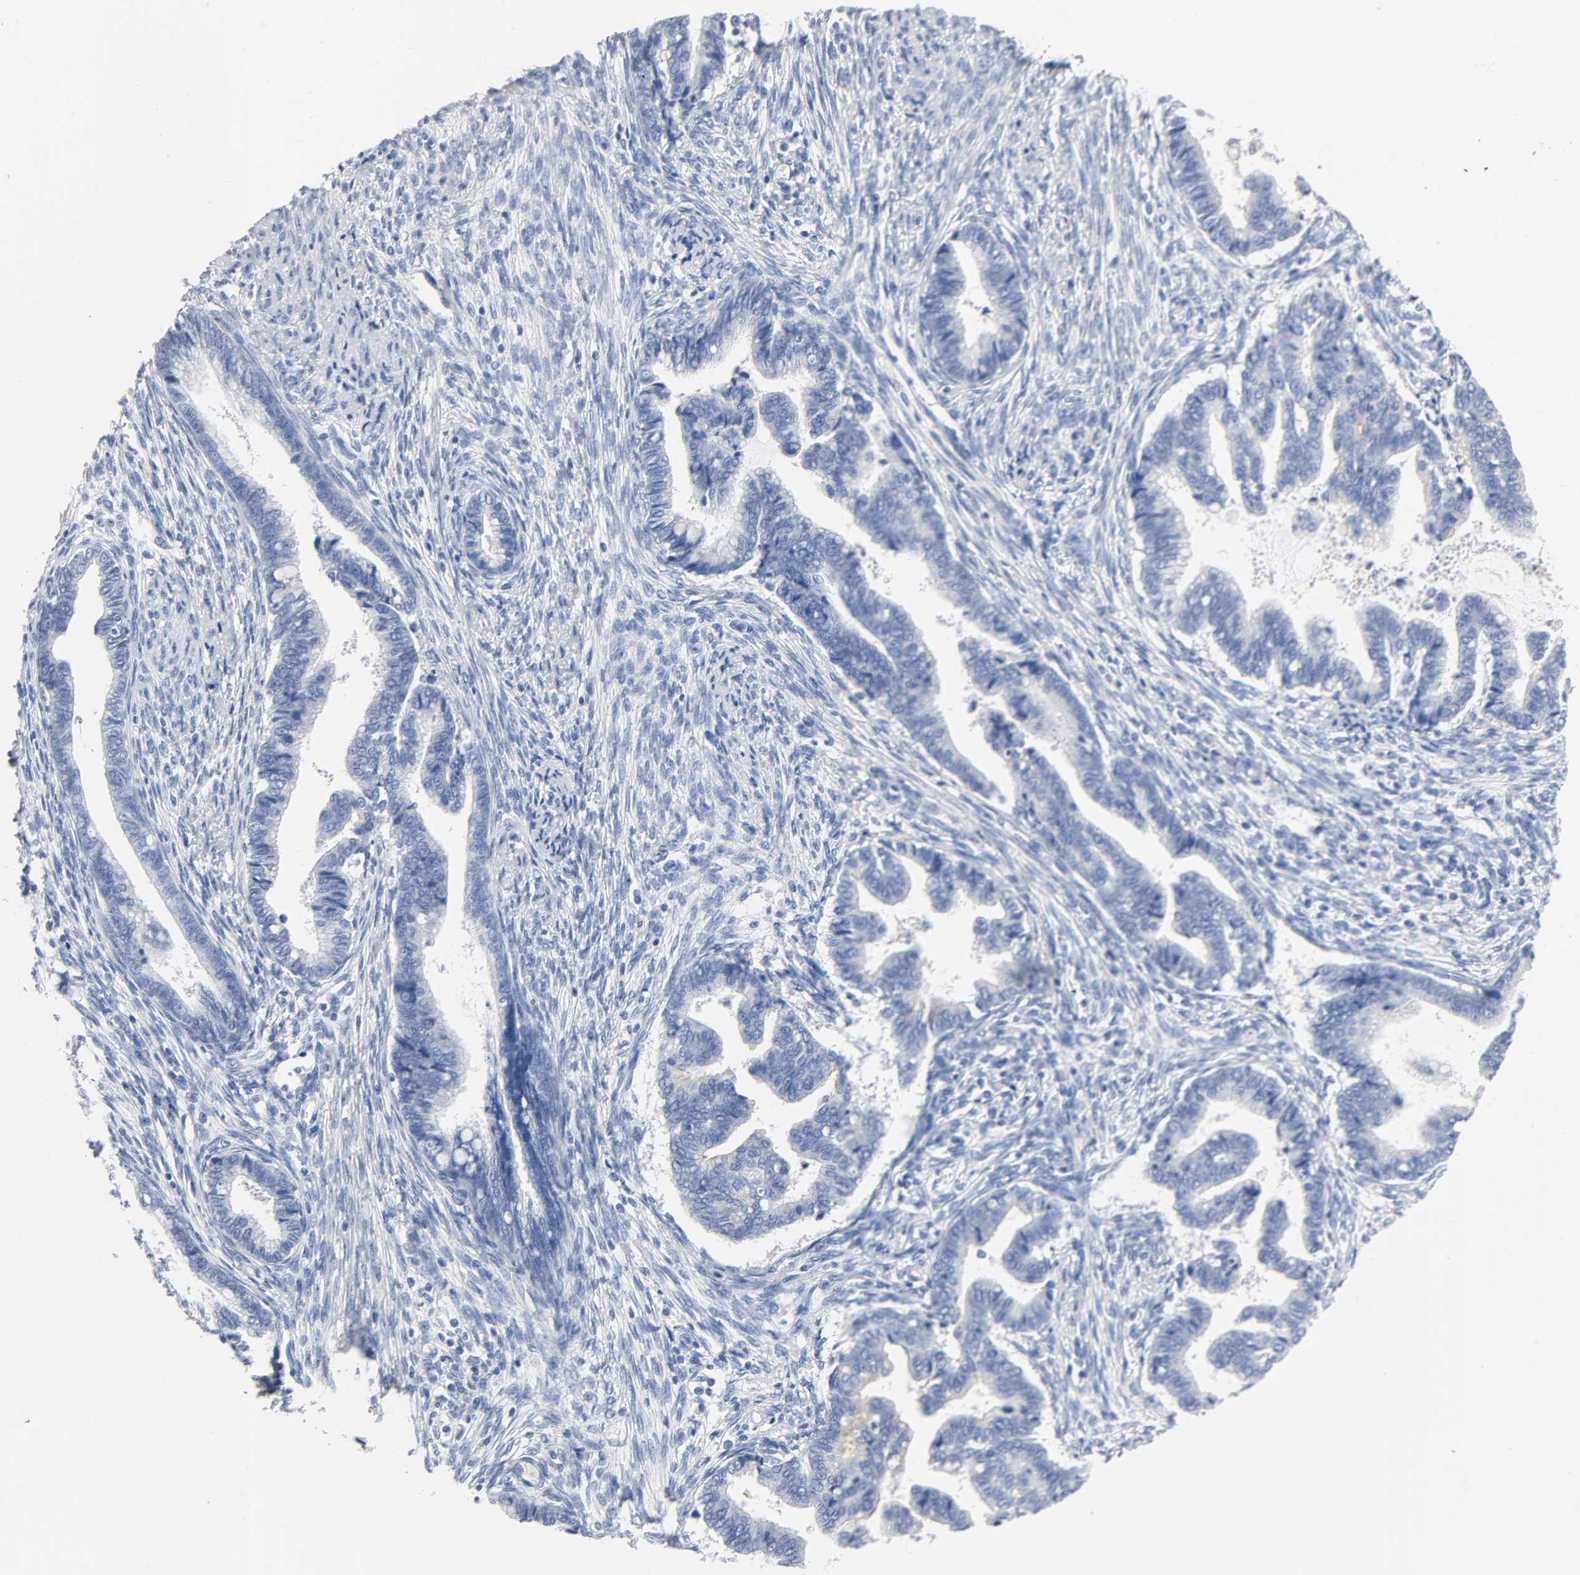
{"staining": {"intensity": "negative", "quantity": "none", "location": "none"}, "tissue": "cervical cancer", "cell_type": "Tumor cells", "image_type": "cancer", "snomed": [{"axis": "morphology", "description": "Adenocarcinoma, NOS"}, {"axis": "topography", "description": "Cervix"}], "caption": "Histopathology image shows no significant protein positivity in tumor cells of cervical adenocarcinoma.", "gene": "ACP3", "patient": {"sex": "female", "age": 44}}